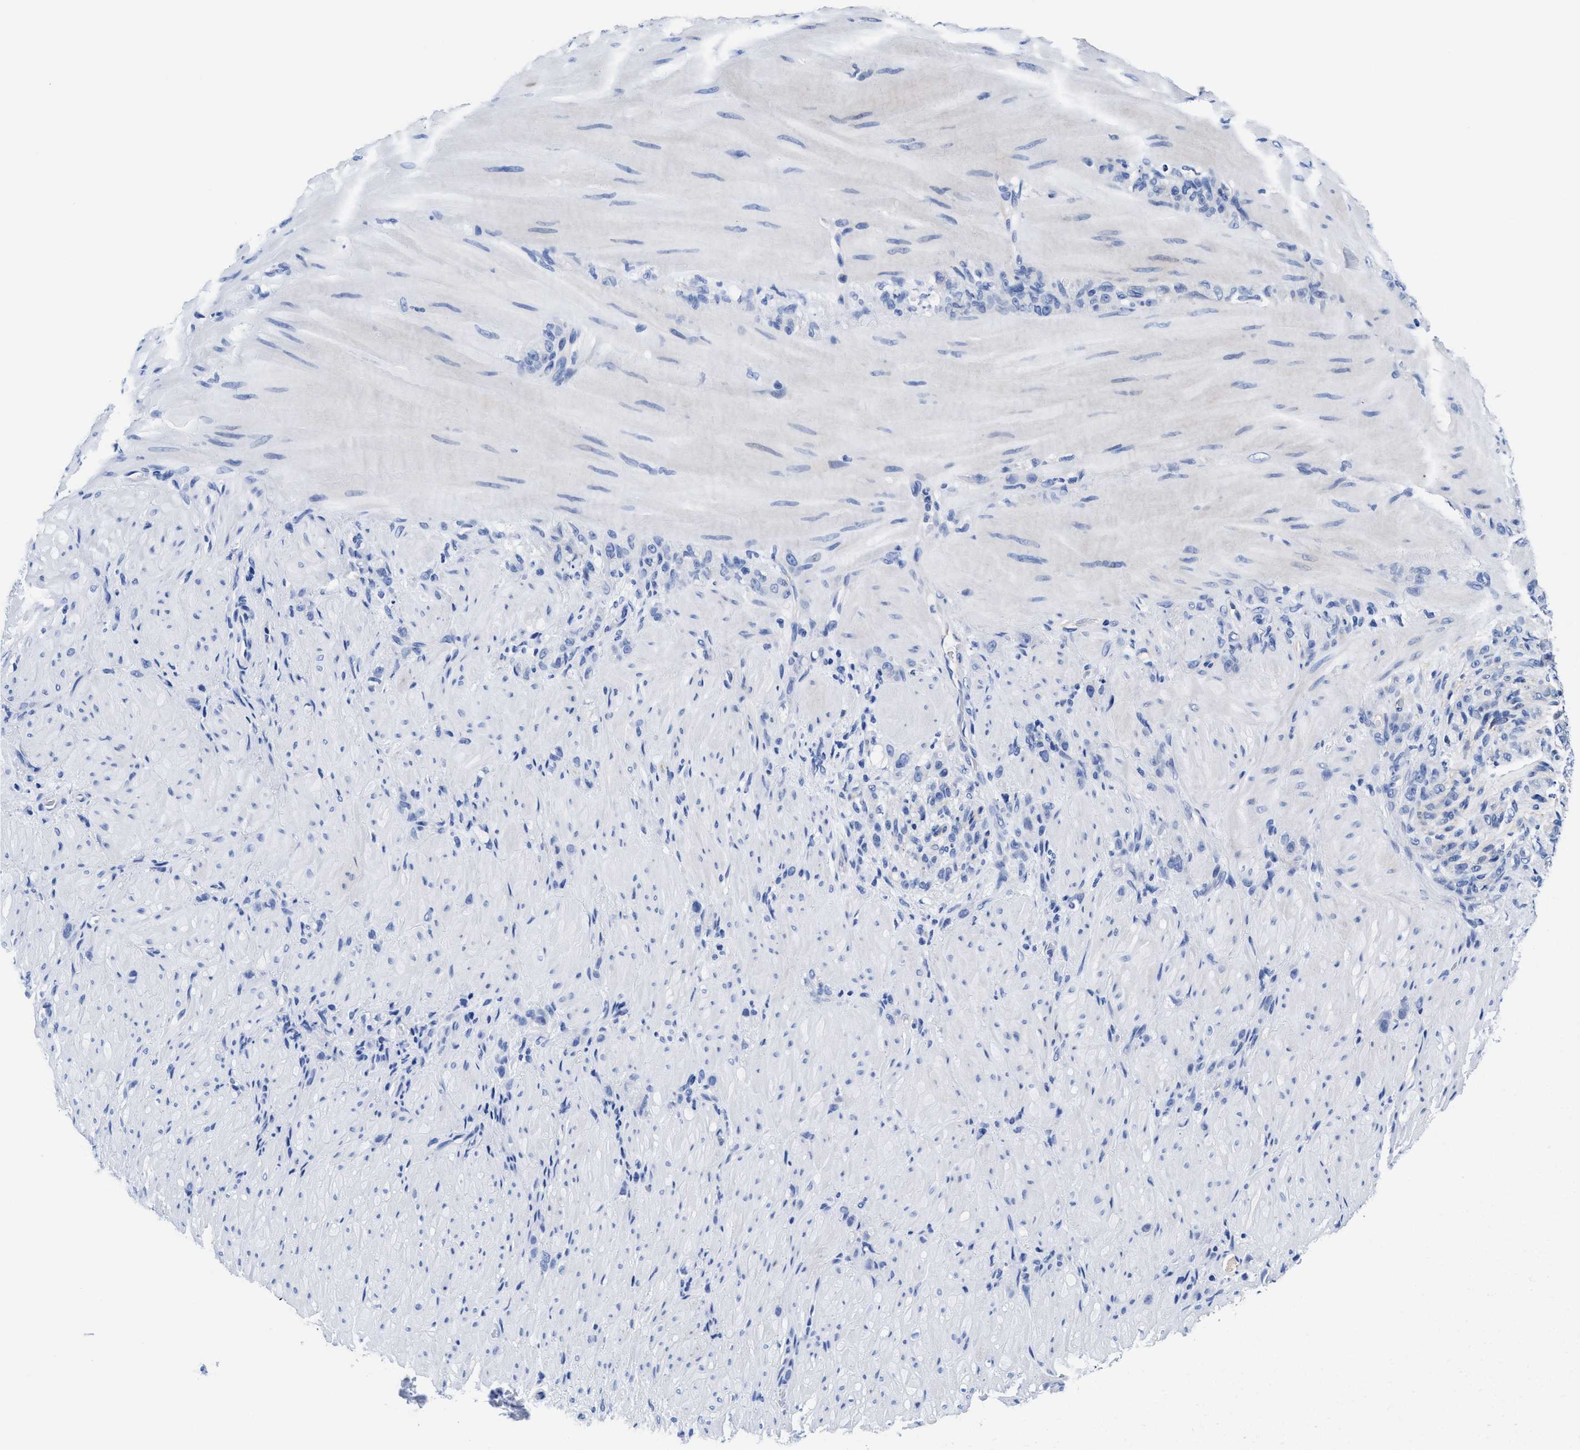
{"staining": {"intensity": "negative", "quantity": "none", "location": "none"}, "tissue": "stomach cancer", "cell_type": "Tumor cells", "image_type": "cancer", "snomed": [{"axis": "morphology", "description": "Normal tissue, NOS"}, {"axis": "morphology", "description": "Adenocarcinoma, NOS"}, {"axis": "topography", "description": "Stomach"}], "caption": "IHC photomicrograph of neoplastic tissue: human adenocarcinoma (stomach) stained with DAB (3,3'-diaminobenzidine) shows no significant protein expression in tumor cells.", "gene": "DHRS13", "patient": {"sex": "male", "age": 82}}